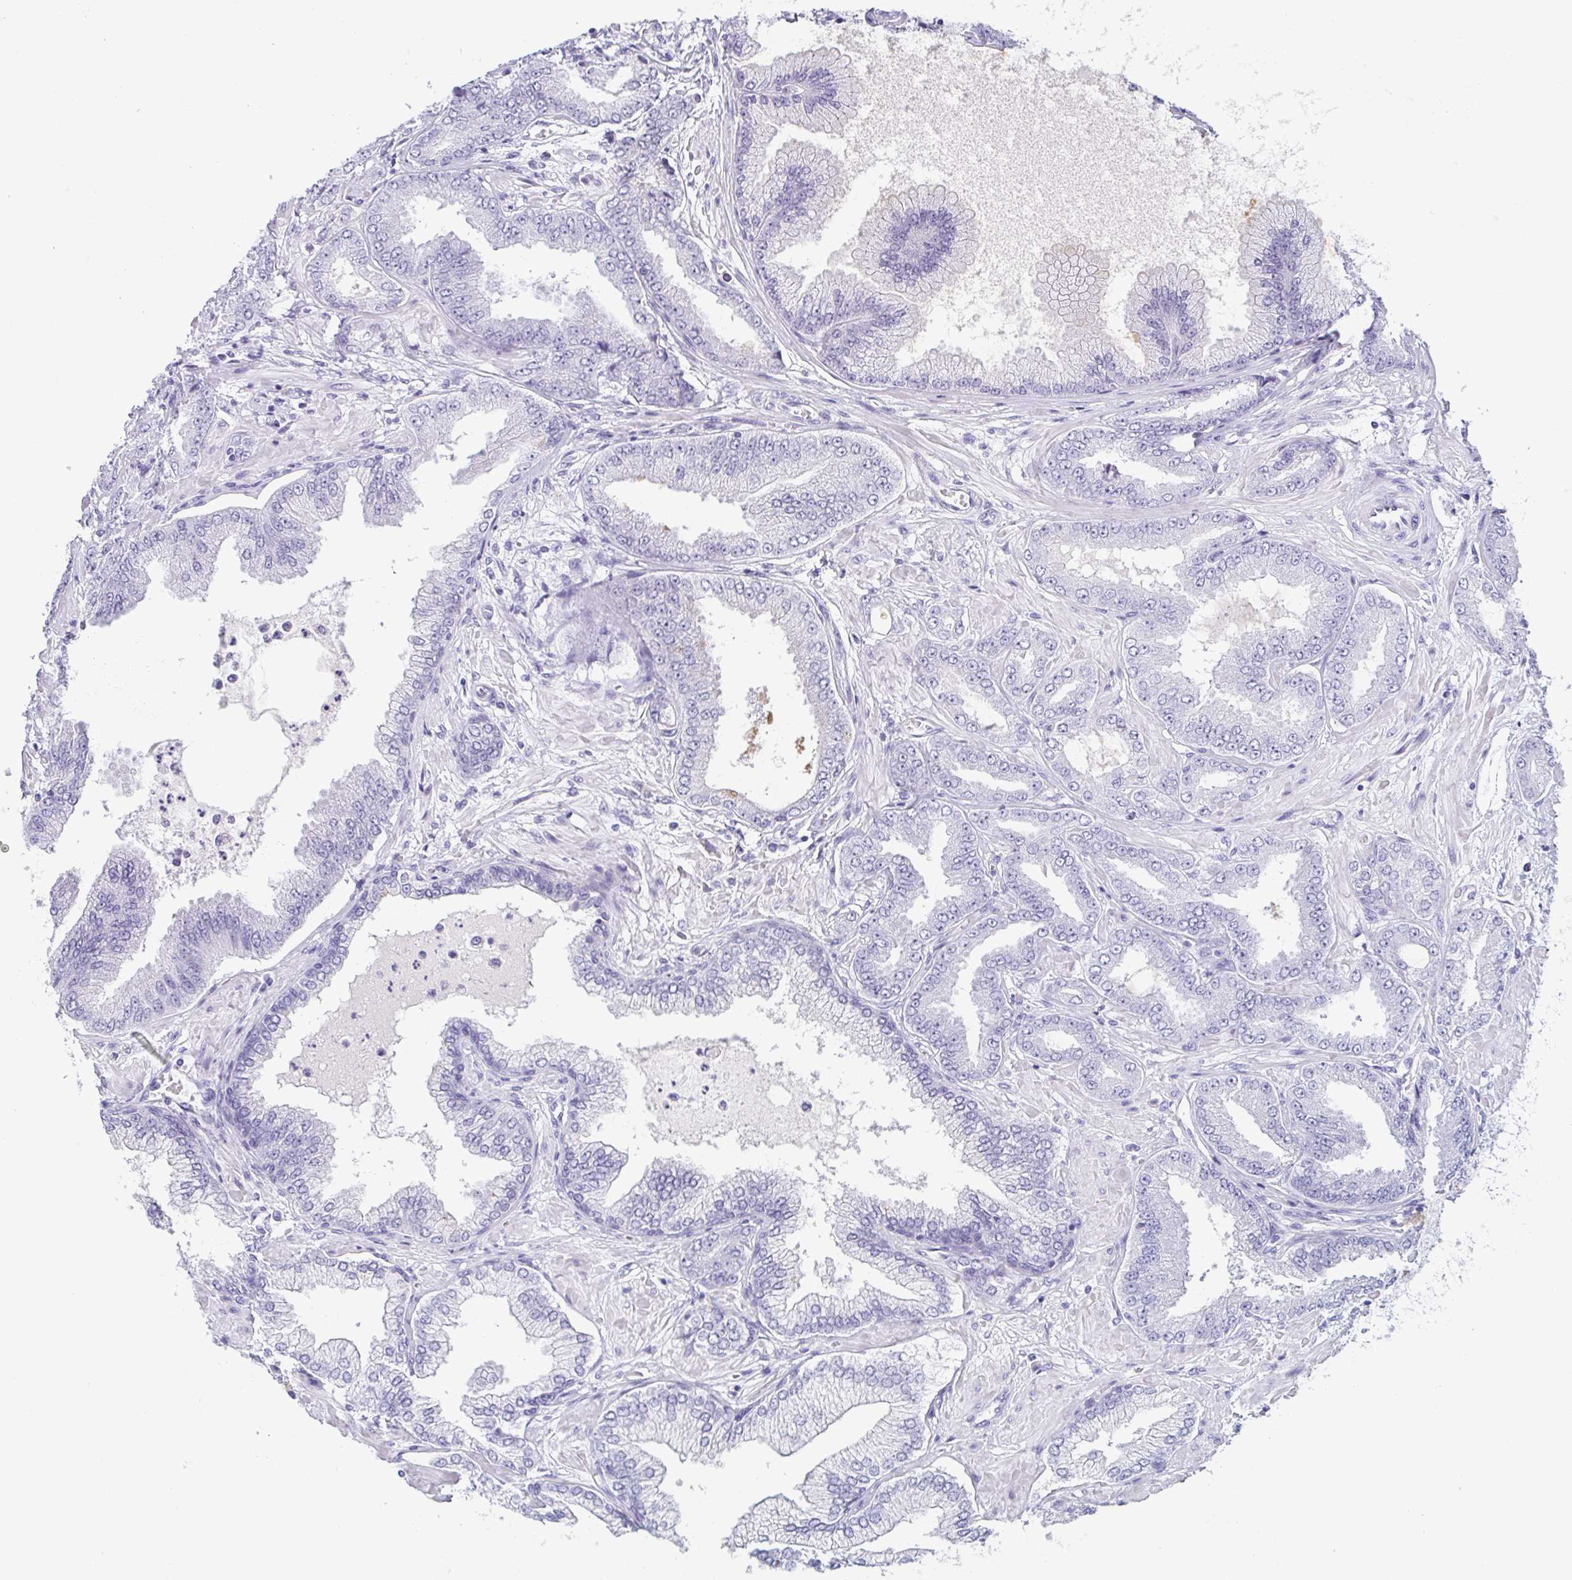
{"staining": {"intensity": "negative", "quantity": "none", "location": "none"}, "tissue": "prostate cancer", "cell_type": "Tumor cells", "image_type": "cancer", "snomed": [{"axis": "morphology", "description": "Adenocarcinoma, Low grade"}, {"axis": "topography", "description": "Prostate"}], "caption": "The immunohistochemistry image has no significant positivity in tumor cells of prostate low-grade adenocarcinoma tissue. (Stains: DAB immunohistochemistry with hematoxylin counter stain, Microscopy: brightfield microscopy at high magnification).", "gene": "ZG16B", "patient": {"sex": "male", "age": 55}}